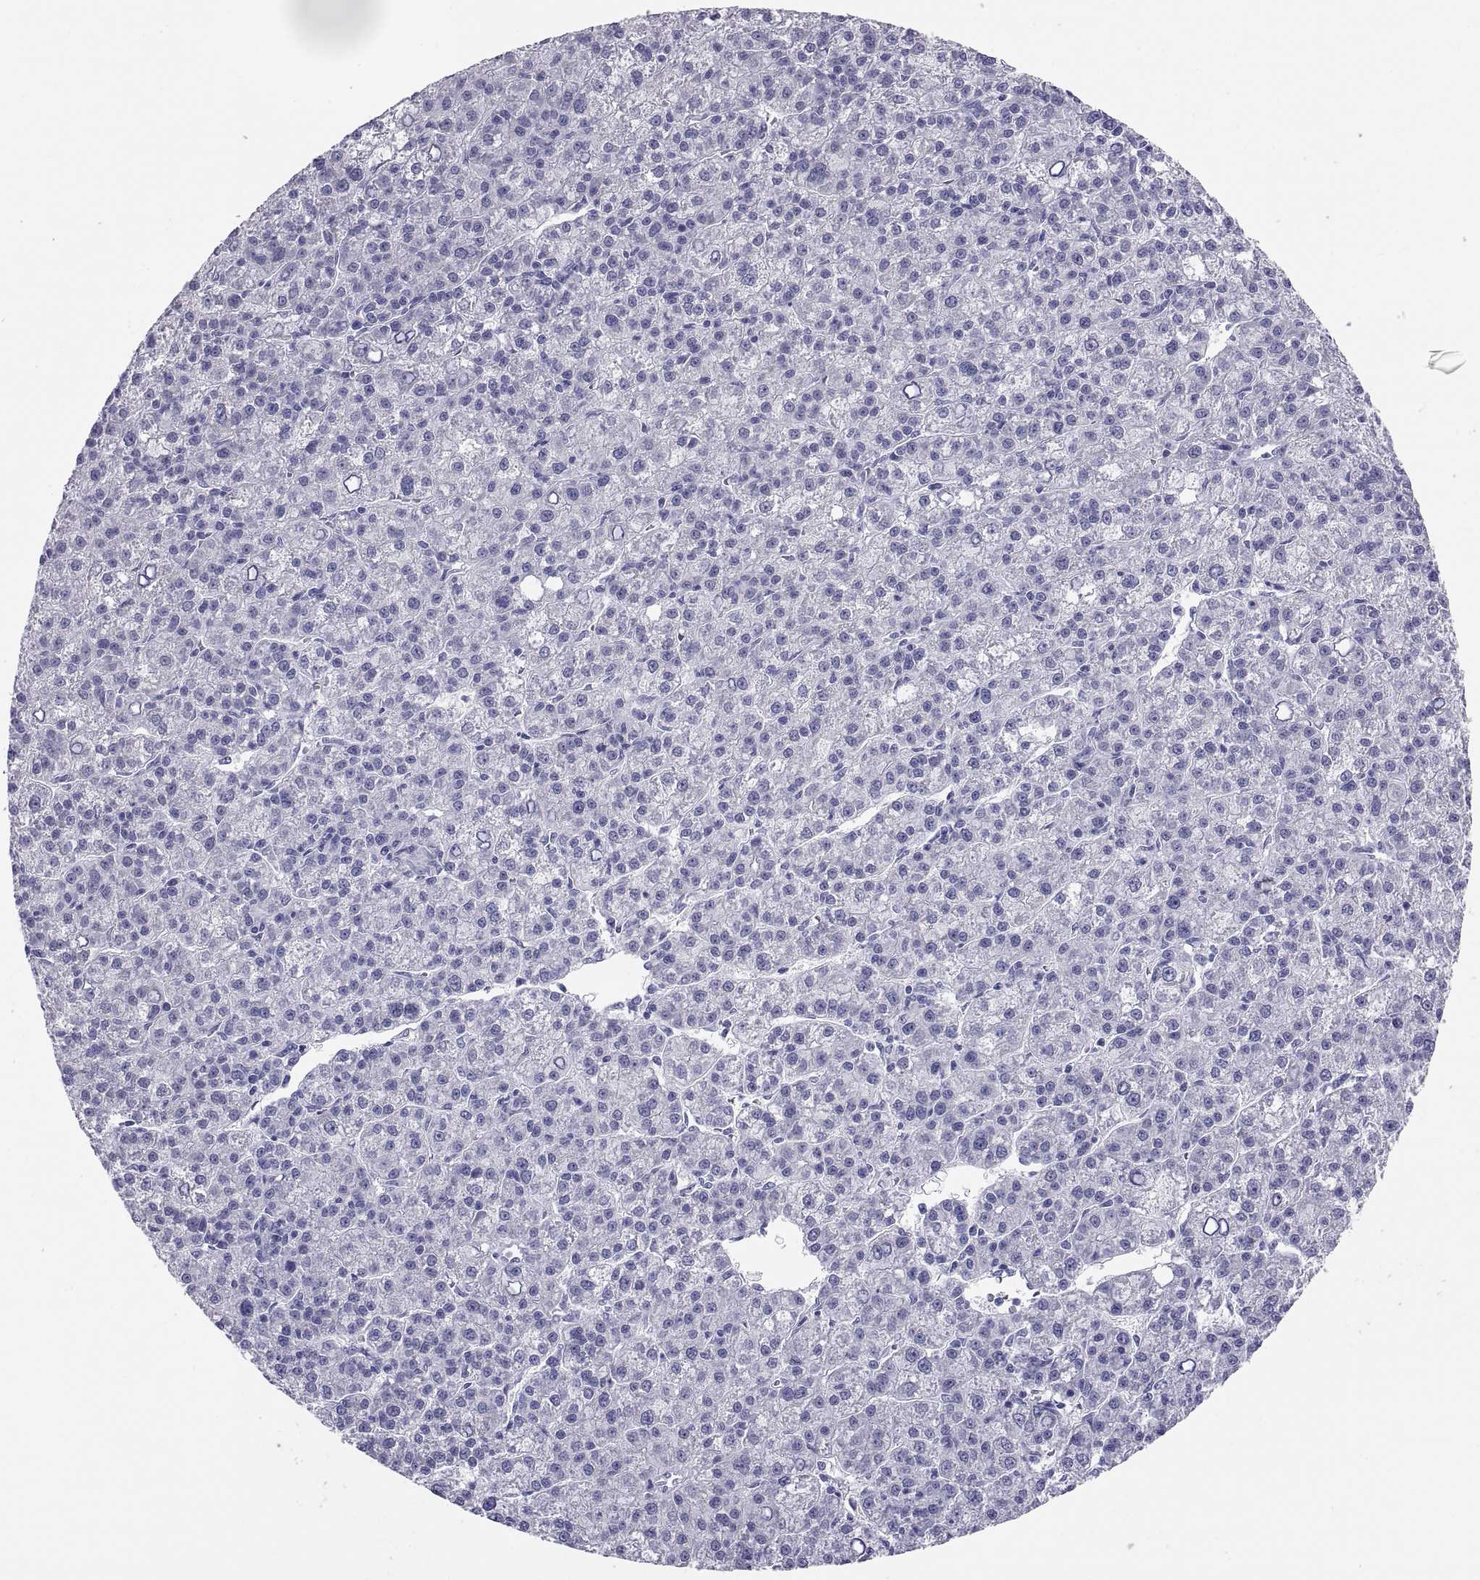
{"staining": {"intensity": "negative", "quantity": "none", "location": "none"}, "tissue": "liver cancer", "cell_type": "Tumor cells", "image_type": "cancer", "snomed": [{"axis": "morphology", "description": "Carcinoma, Hepatocellular, NOS"}, {"axis": "topography", "description": "Liver"}], "caption": "A photomicrograph of human liver cancer (hepatocellular carcinoma) is negative for staining in tumor cells.", "gene": "FAM170A", "patient": {"sex": "female", "age": 60}}